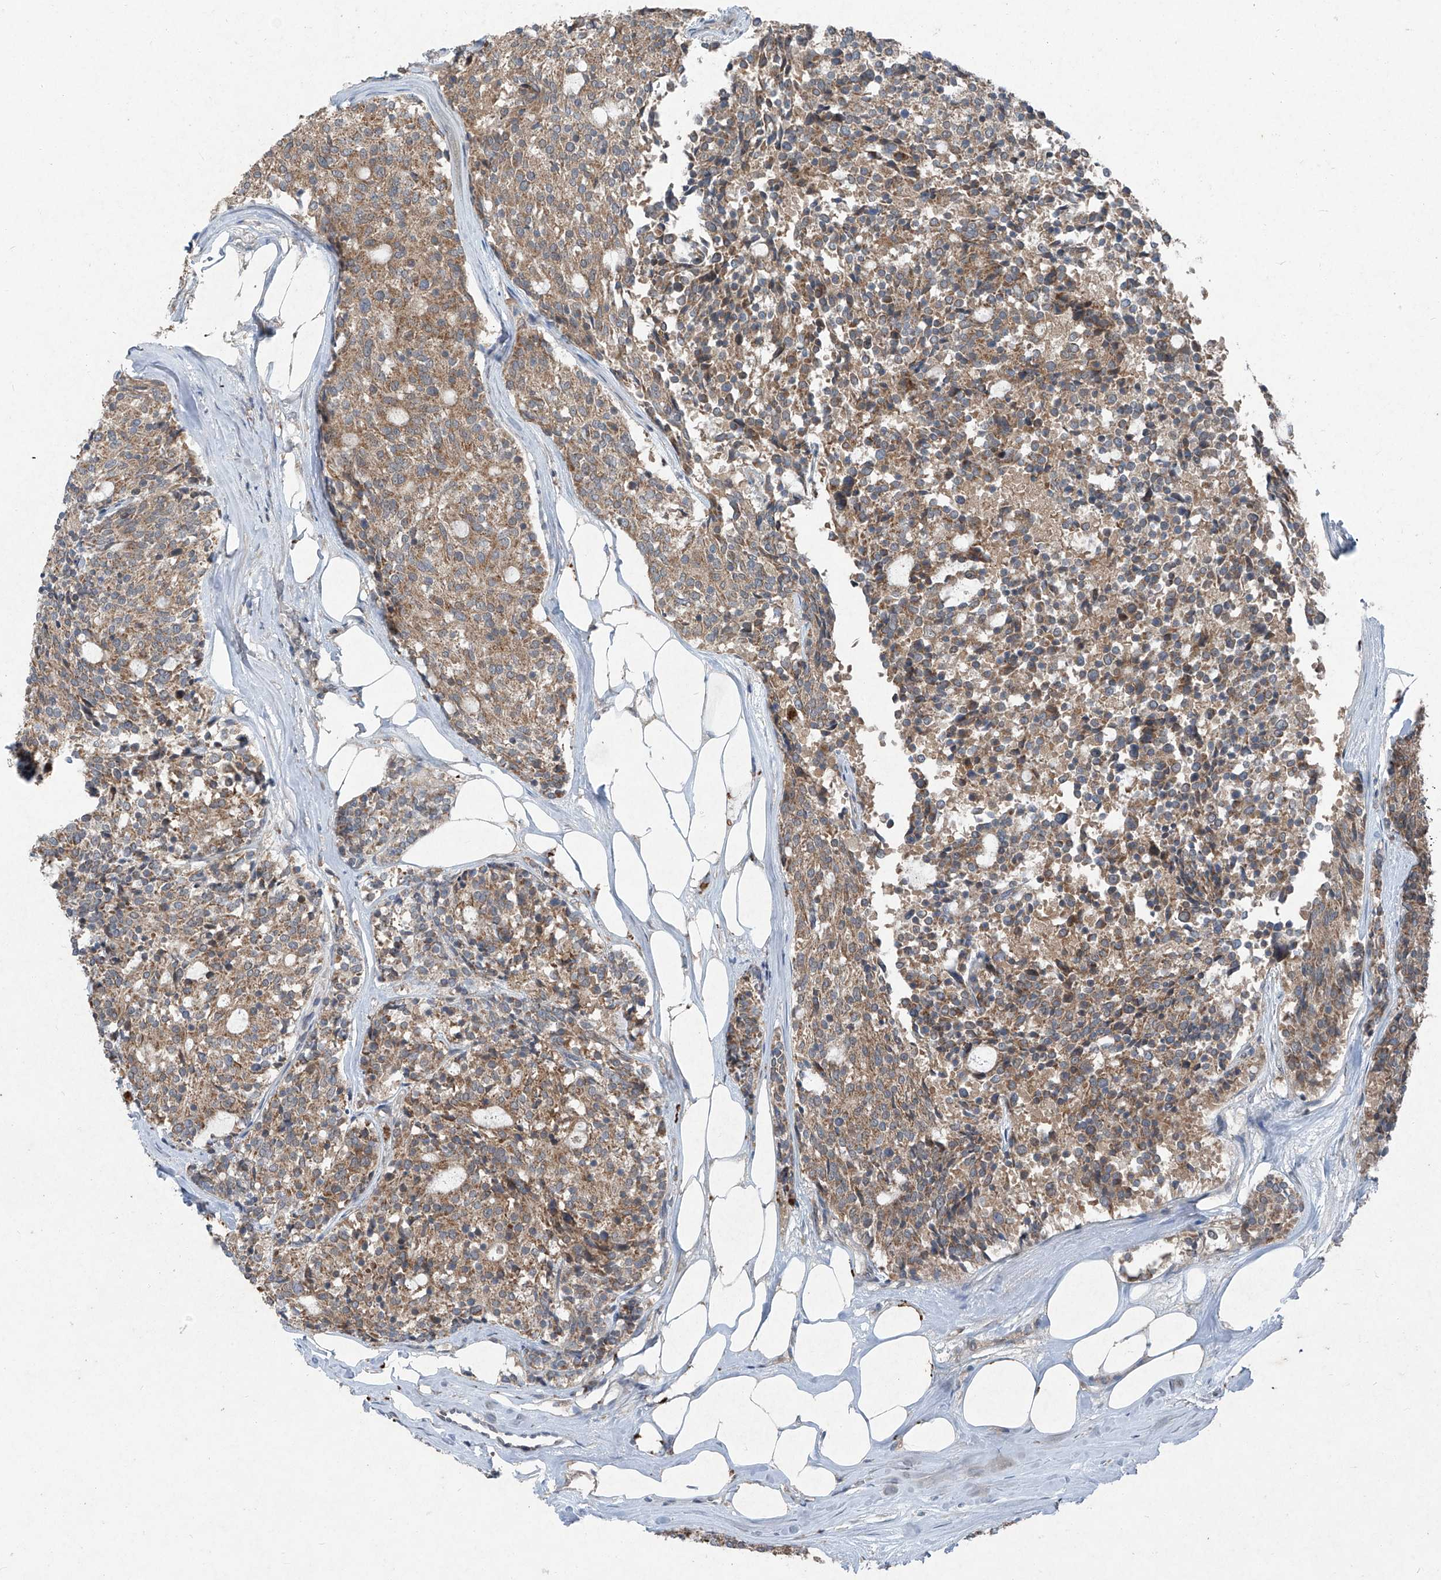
{"staining": {"intensity": "moderate", "quantity": ">75%", "location": "cytoplasmic/membranous"}, "tissue": "carcinoid", "cell_type": "Tumor cells", "image_type": "cancer", "snomed": [{"axis": "morphology", "description": "Carcinoid, malignant, NOS"}, {"axis": "topography", "description": "Pancreas"}], "caption": "DAB immunohistochemical staining of human carcinoid displays moderate cytoplasmic/membranous protein positivity in approximately >75% of tumor cells.", "gene": "FOXRED2", "patient": {"sex": "female", "age": 54}}